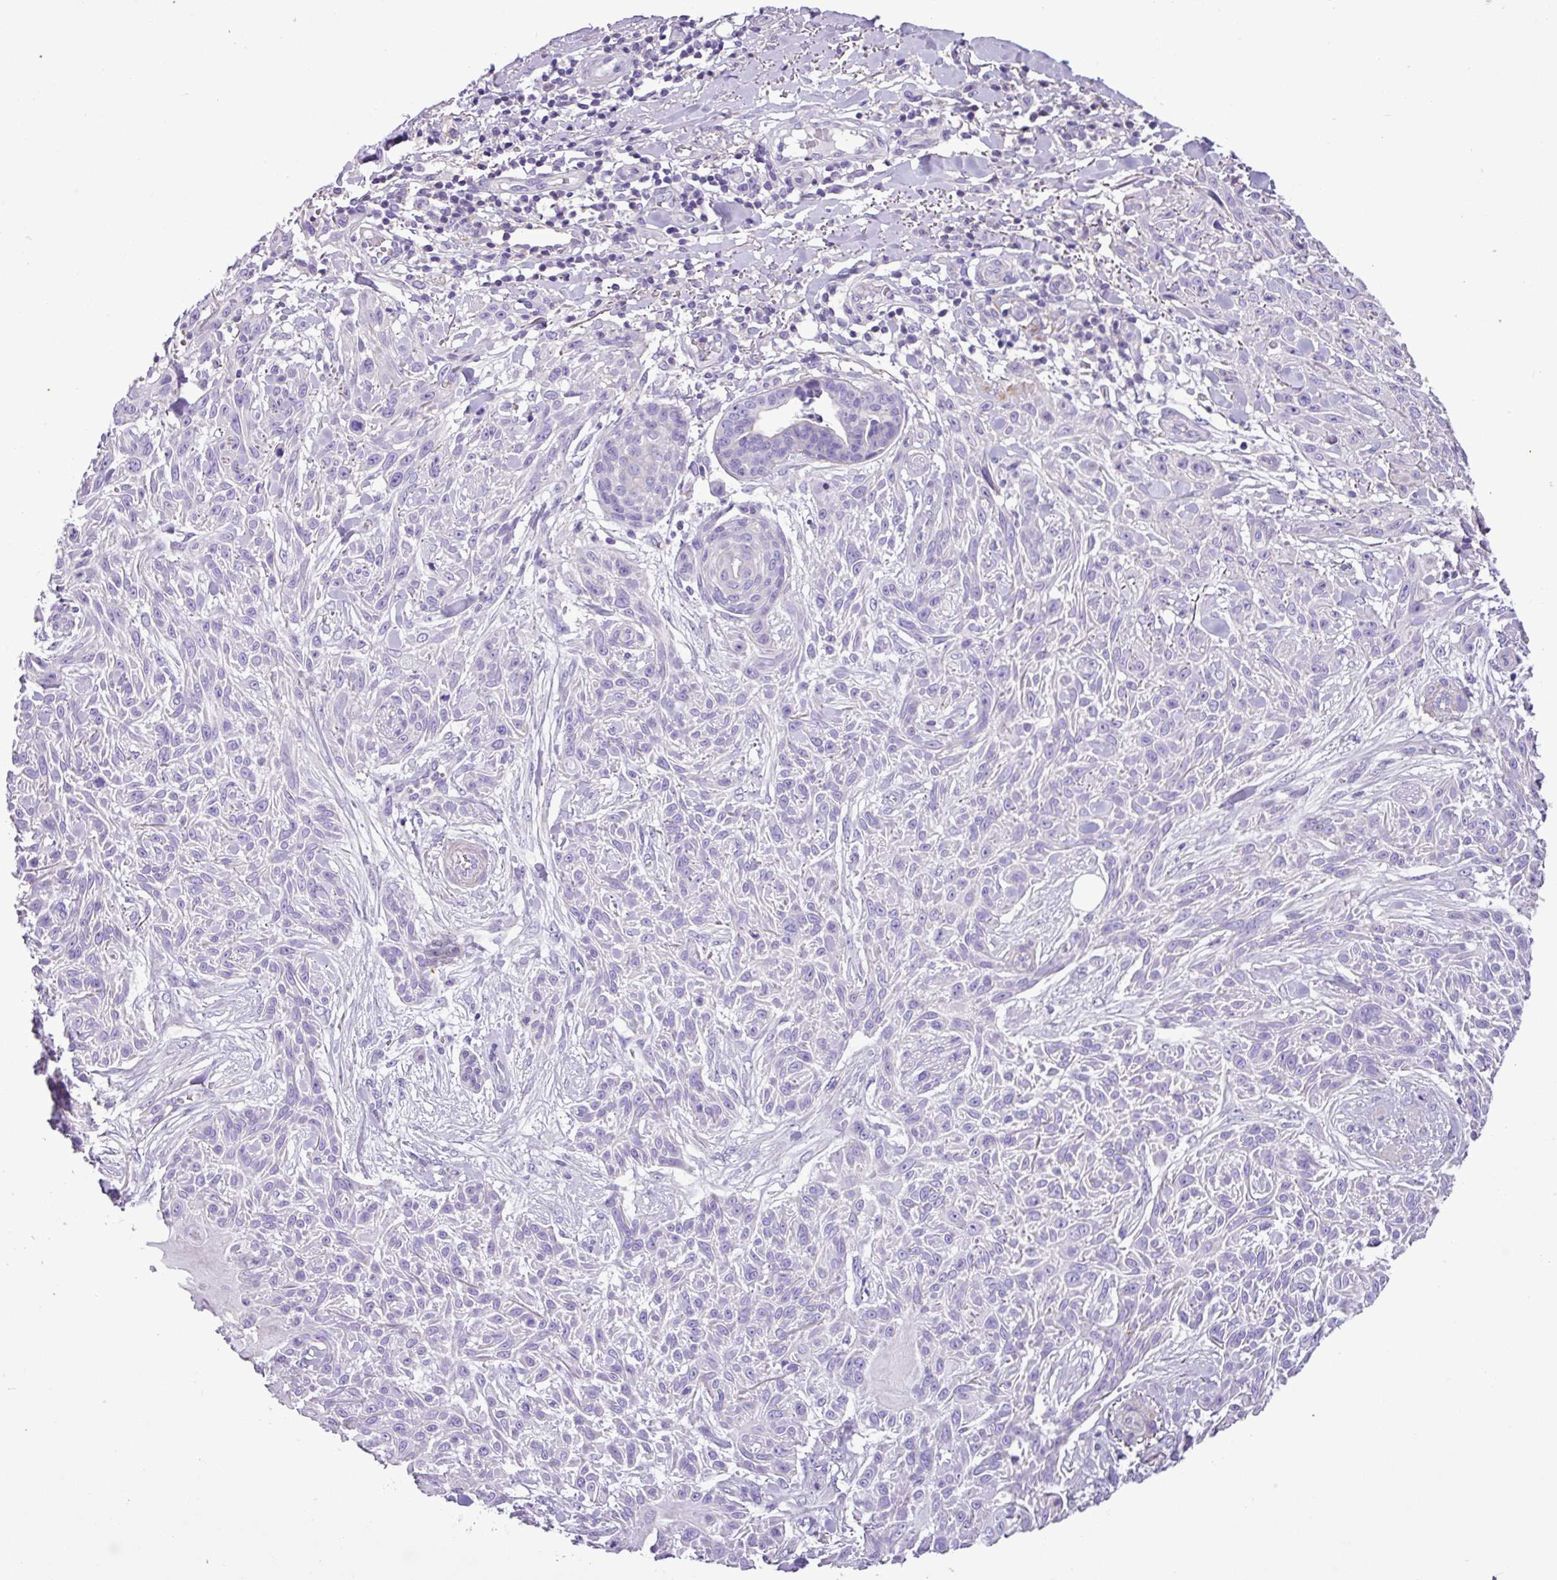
{"staining": {"intensity": "negative", "quantity": "none", "location": "none"}, "tissue": "skin cancer", "cell_type": "Tumor cells", "image_type": "cancer", "snomed": [{"axis": "morphology", "description": "Squamous cell carcinoma, NOS"}, {"axis": "topography", "description": "Skin"}], "caption": "A photomicrograph of skin cancer stained for a protein displays no brown staining in tumor cells.", "gene": "ZNF334", "patient": {"sex": "male", "age": 86}}